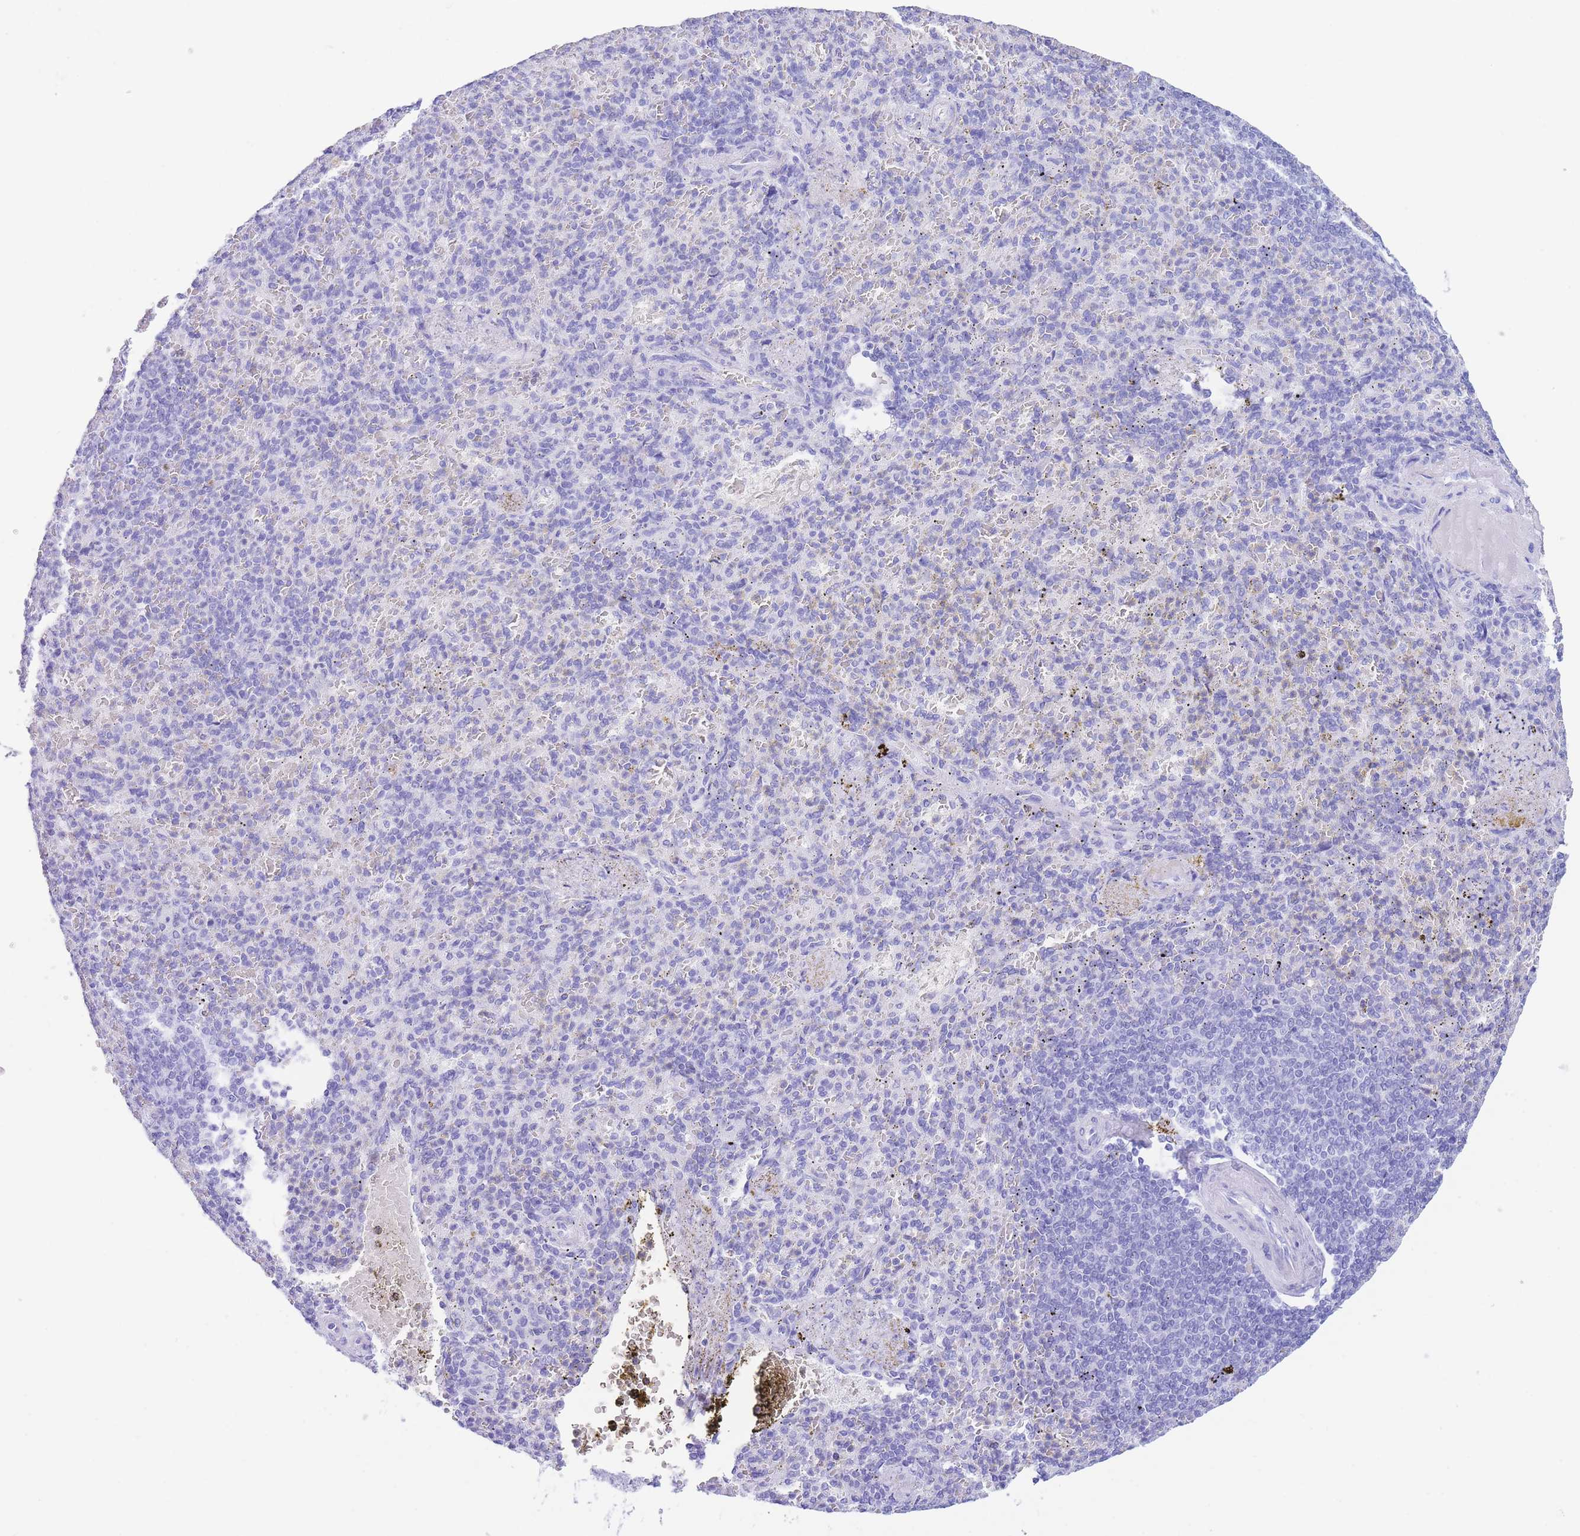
{"staining": {"intensity": "negative", "quantity": "none", "location": "none"}, "tissue": "spleen", "cell_type": "Cells in red pulp", "image_type": "normal", "snomed": [{"axis": "morphology", "description": "Normal tissue, NOS"}, {"axis": "topography", "description": "Spleen"}], "caption": "Immunohistochemistry (IHC) image of unremarkable spleen stained for a protein (brown), which demonstrates no positivity in cells in red pulp. (Immunohistochemistry (IHC), brightfield microscopy, high magnification).", "gene": "SLCO1B1", "patient": {"sex": "female", "age": 74}}